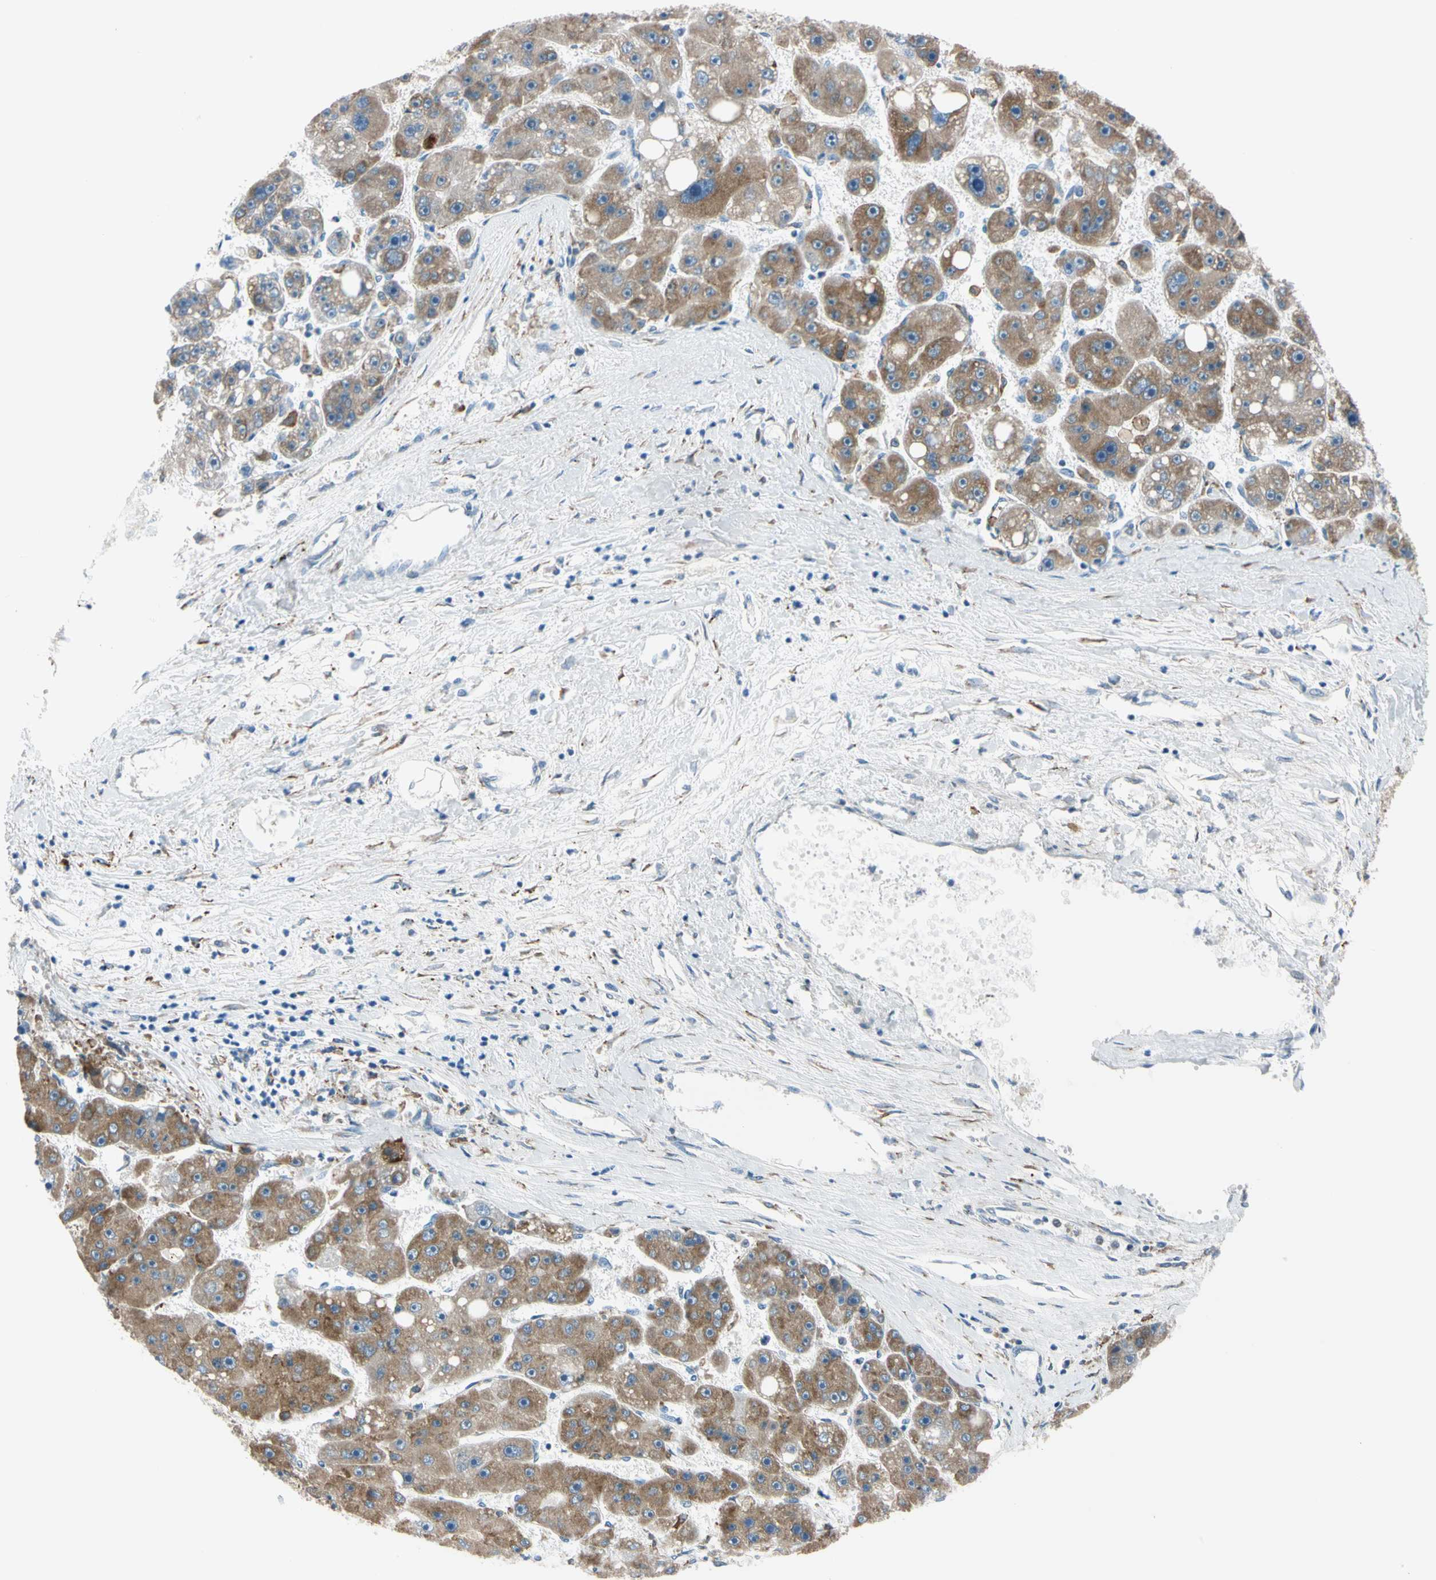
{"staining": {"intensity": "moderate", "quantity": ">75%", "location": "cytoplasmic/membranous"}, "tissue": "liver cancer", "cell_type": "Tumor cells", "image_type": "cancer", "snomed": [{"axis": "morphology", "description": "Carcinoma, Hepatocellular, NOS"}, {"axis": "topography", "description": "Liver"}], "caption": "Brown immunohistochemical staining in hepatocellular carcinoma (liver) displays moderate cytoplasmic/membranous positivity in approximately >75% of tumor cells. (Brightfield microscopy of DAB IHC at high magnification).", "gene": "LRPAP1", "patient": {"sex": "female", "age": 61}}